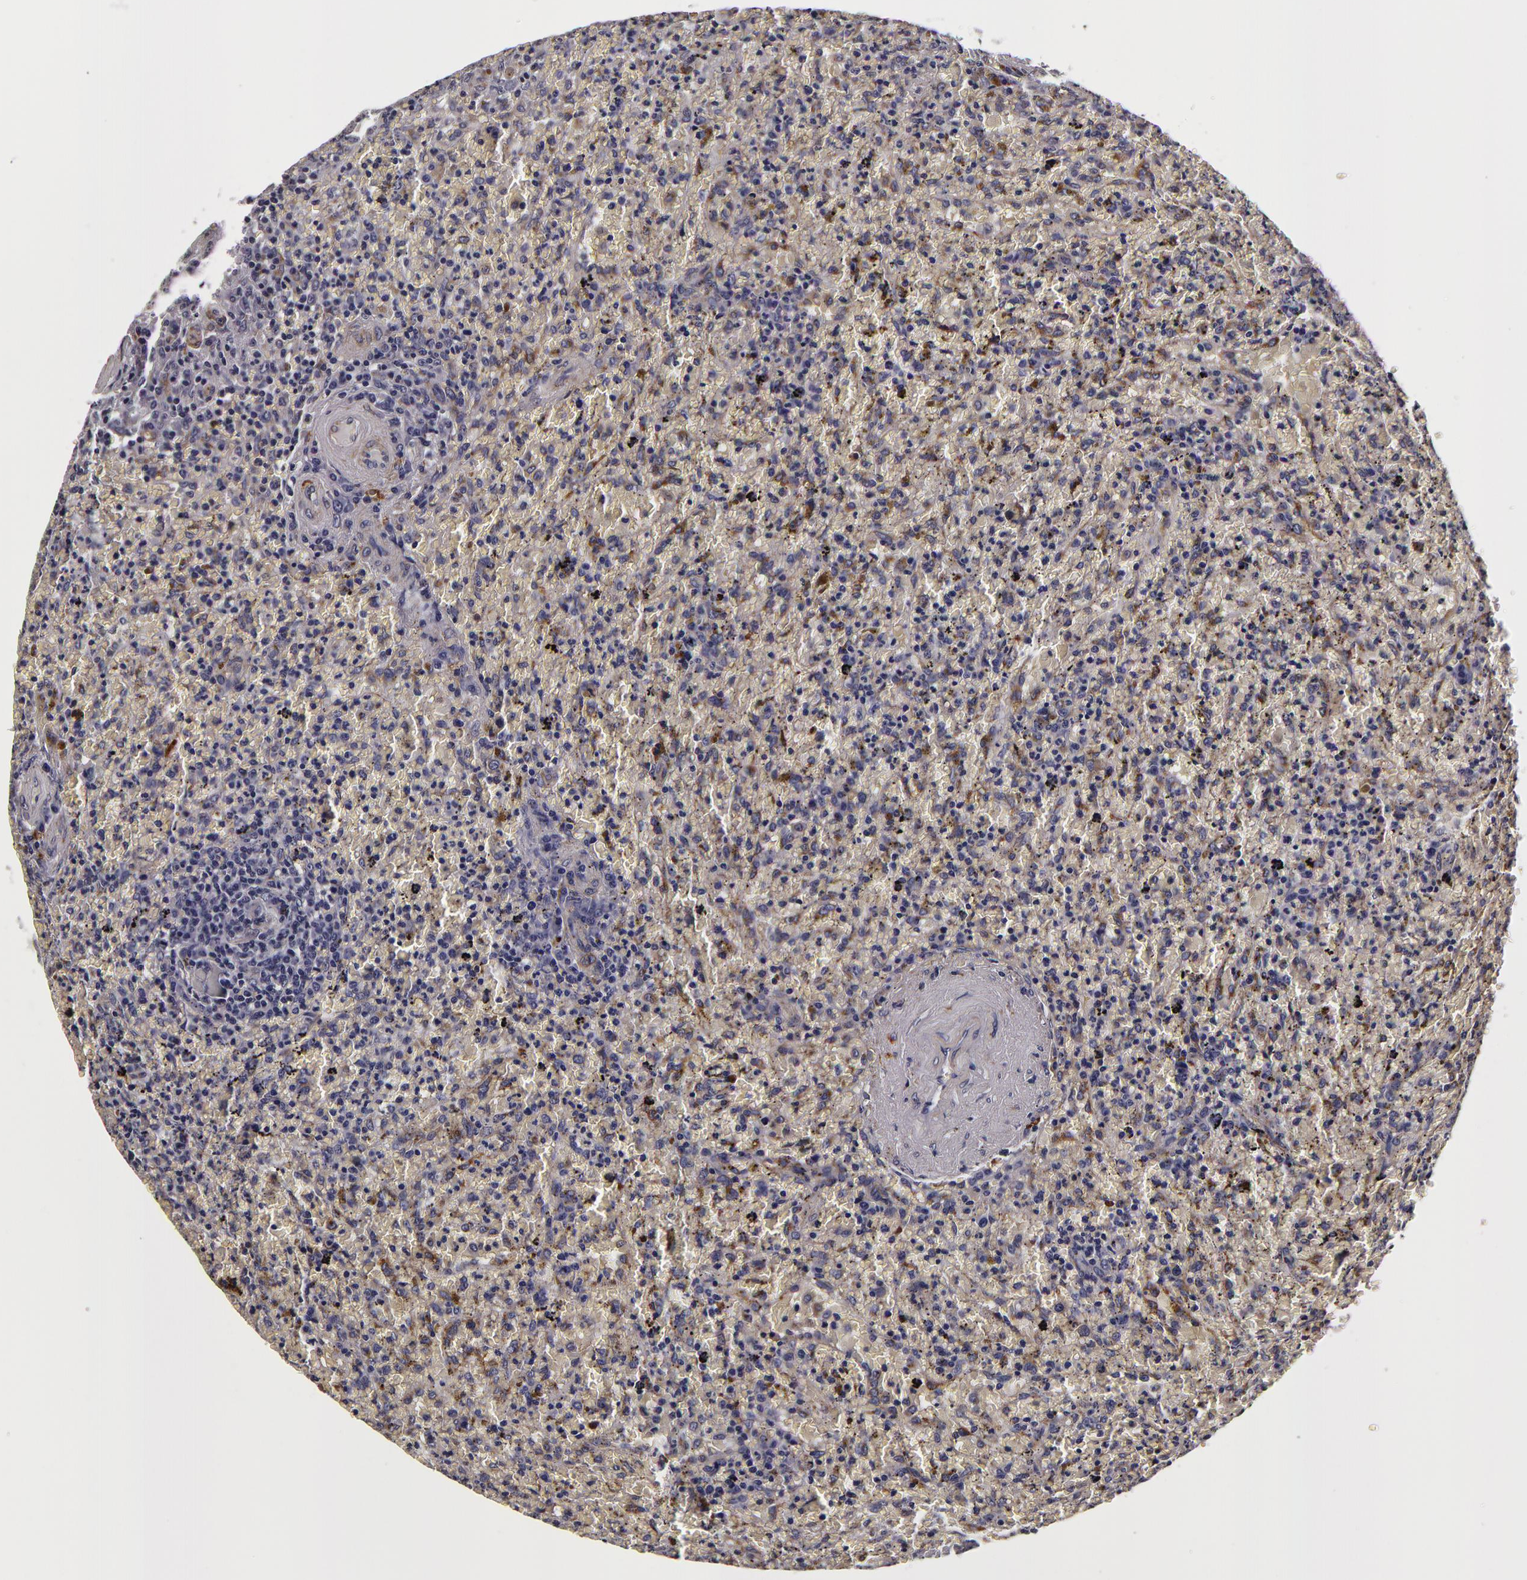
{"staining": {"intensity": "negative", "quantity": "none", "location": "none"}, "tissue": "lymphoma", "cell_type": "Tumor cells", "image_type": "cancer", "snomed": [{"axis": "morphology", "description": "Malignant lymphoma, non-Hodgkin's type, High grade"}, {"axis": "topography", "description": "Spleen"}, {"axis": "topography", "description": "Lymph node"}], "caption": "This image is of lymphoma stained with immunohistochemistry to label a protein in brown with the nuclei are counter-stained blue. There is no staining in tumor cells. (Stains: DAB immunohistochemistry (IHC) with hematoxylin counter stain, Microscopy: brightfield microscopy at high magnification).", "gene": "LGALS3BP", "patient": {"sex": "female", "age": 70}}